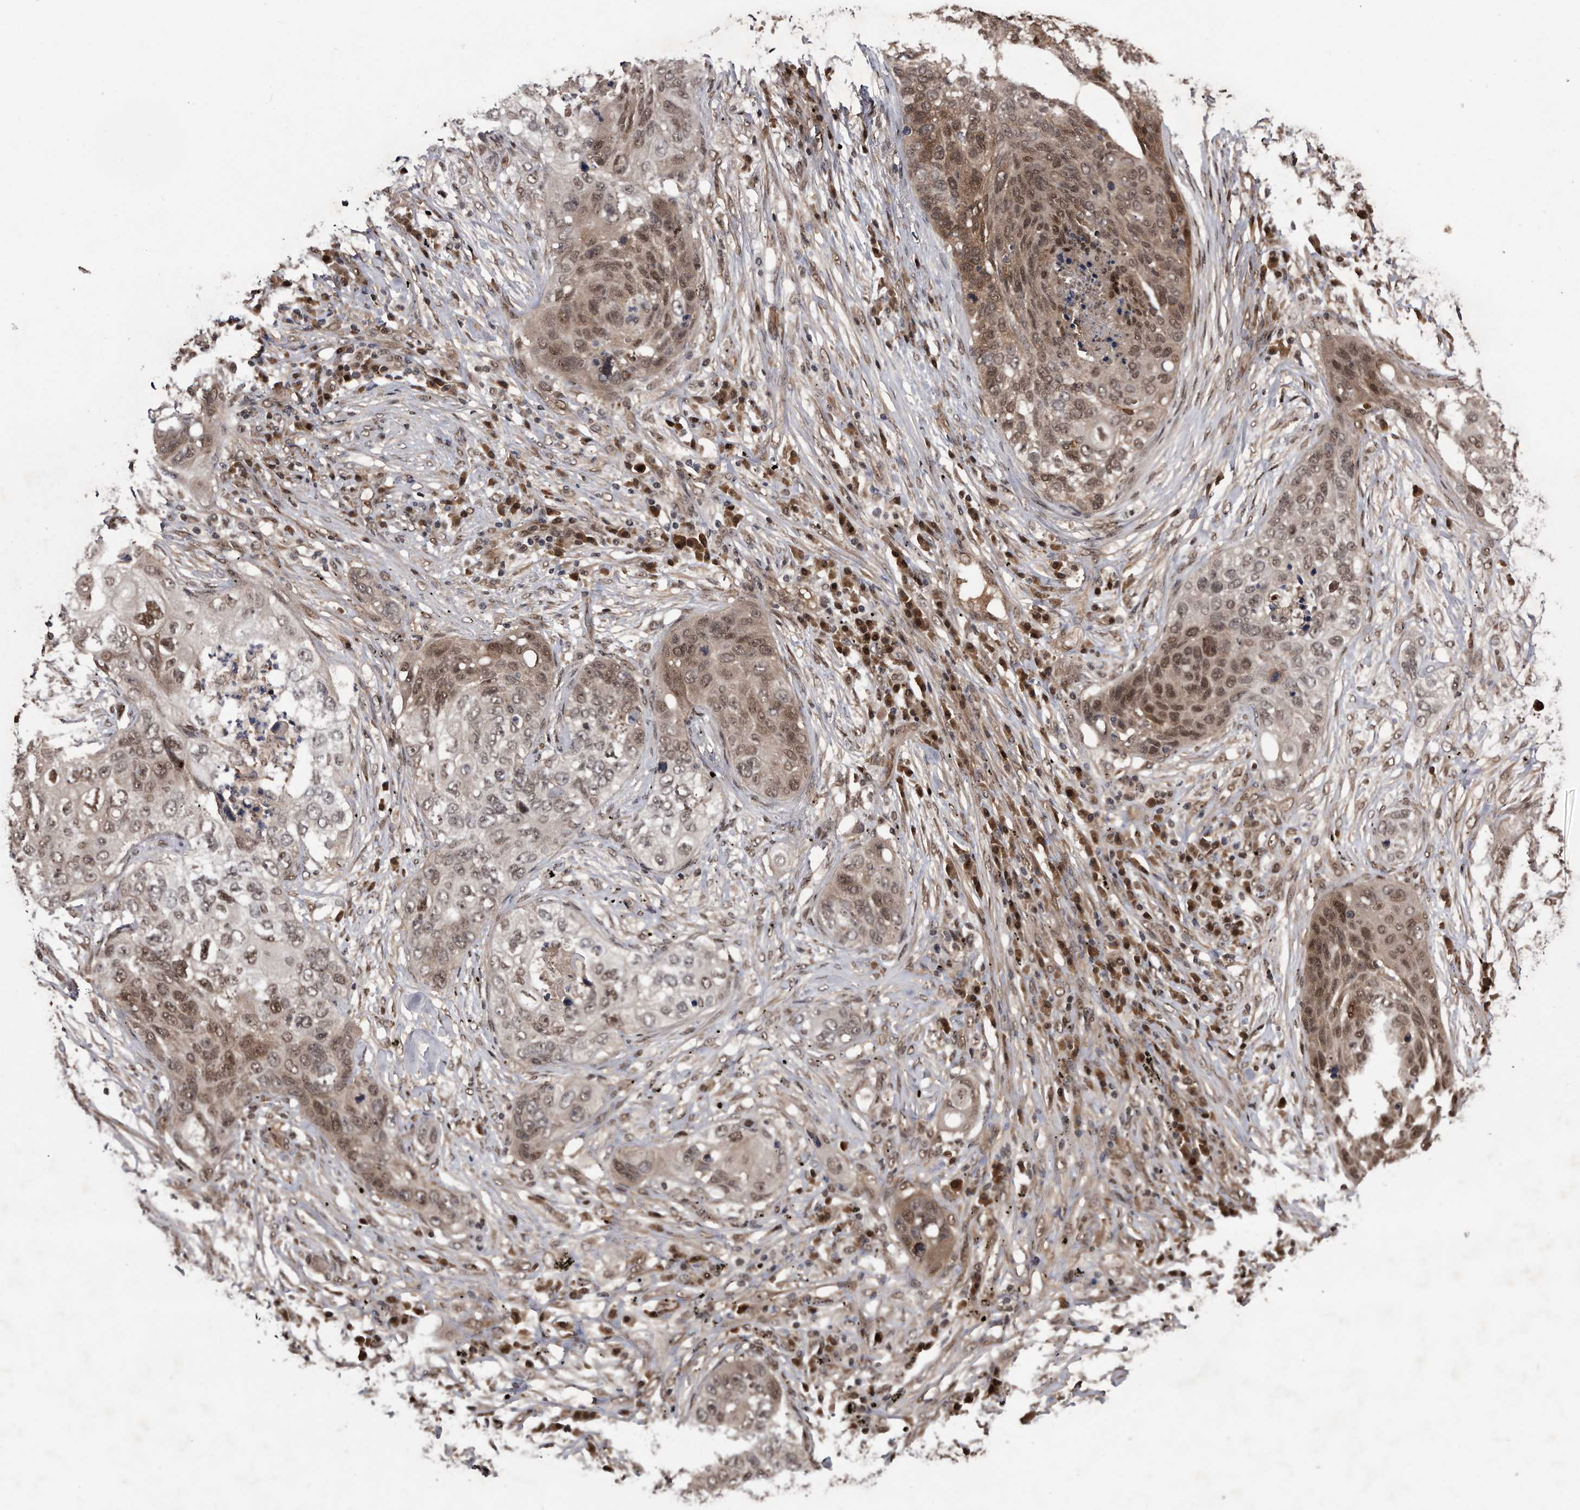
{"staining": {"intensity": "moderate", "quantity": ">75%", "location": "nuclear"}, "tissue": "lung cancer", "cell_type": "Tumor cells", "image_type": "cancer", "snomed": [{"axis": "morphology", "description": "Squamous cell carcinoma, NOS"}, {"axis": "topography", "description": "Lung"}], "caption": "Lung cancer was stained to show a protein in brown. There is medium levels of moderate nuclear positivity in approximately >75% of tumor cells.", "gene": "RAD23B", "patient": {"sex": "female", "age": 63}}